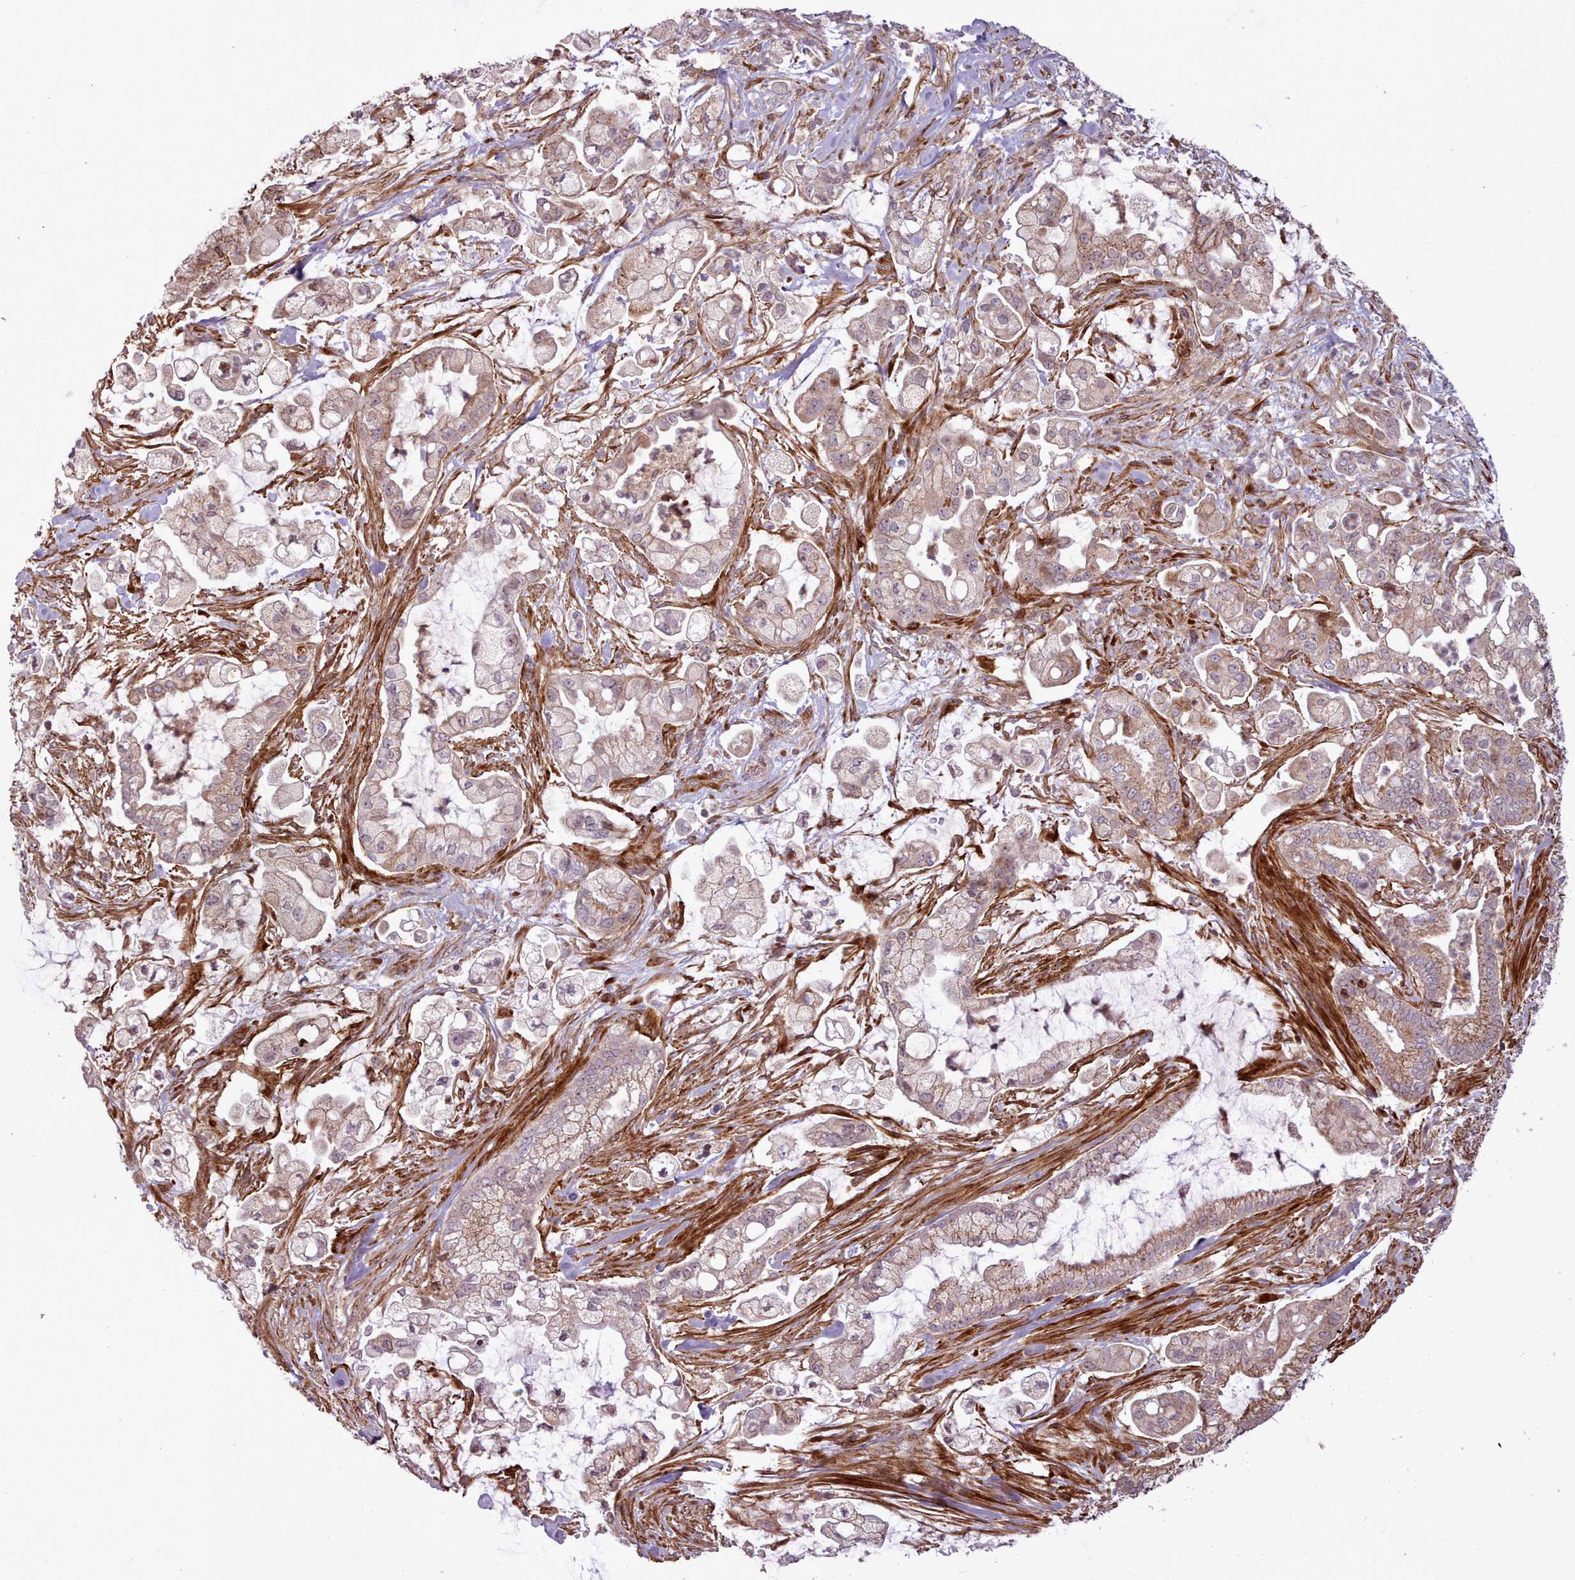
{"staining": {"intensity": "moderate", "quantity": "25%-75%", "location": "cytoplasmic/membranous"}, "tissue": "pancreatic cancer", "cell_type": "Tumor cells", "image_type": "cancer", "snomed": [{"axis": "morphology", "description": "Adenocarcinoma, NOS"}, {"axis": "topography", "description": "Pancreas"}], "caption": "A high-resolution histopathology image shows IHC staining of pancreatic cancer (adenocarcinoma), which displays moderate cytoplasmic/membranous positivity in approximately 25%-75% of tumor cells.", "gene": "NLRP7", "patient": {"sex": "female", "age": 69}}